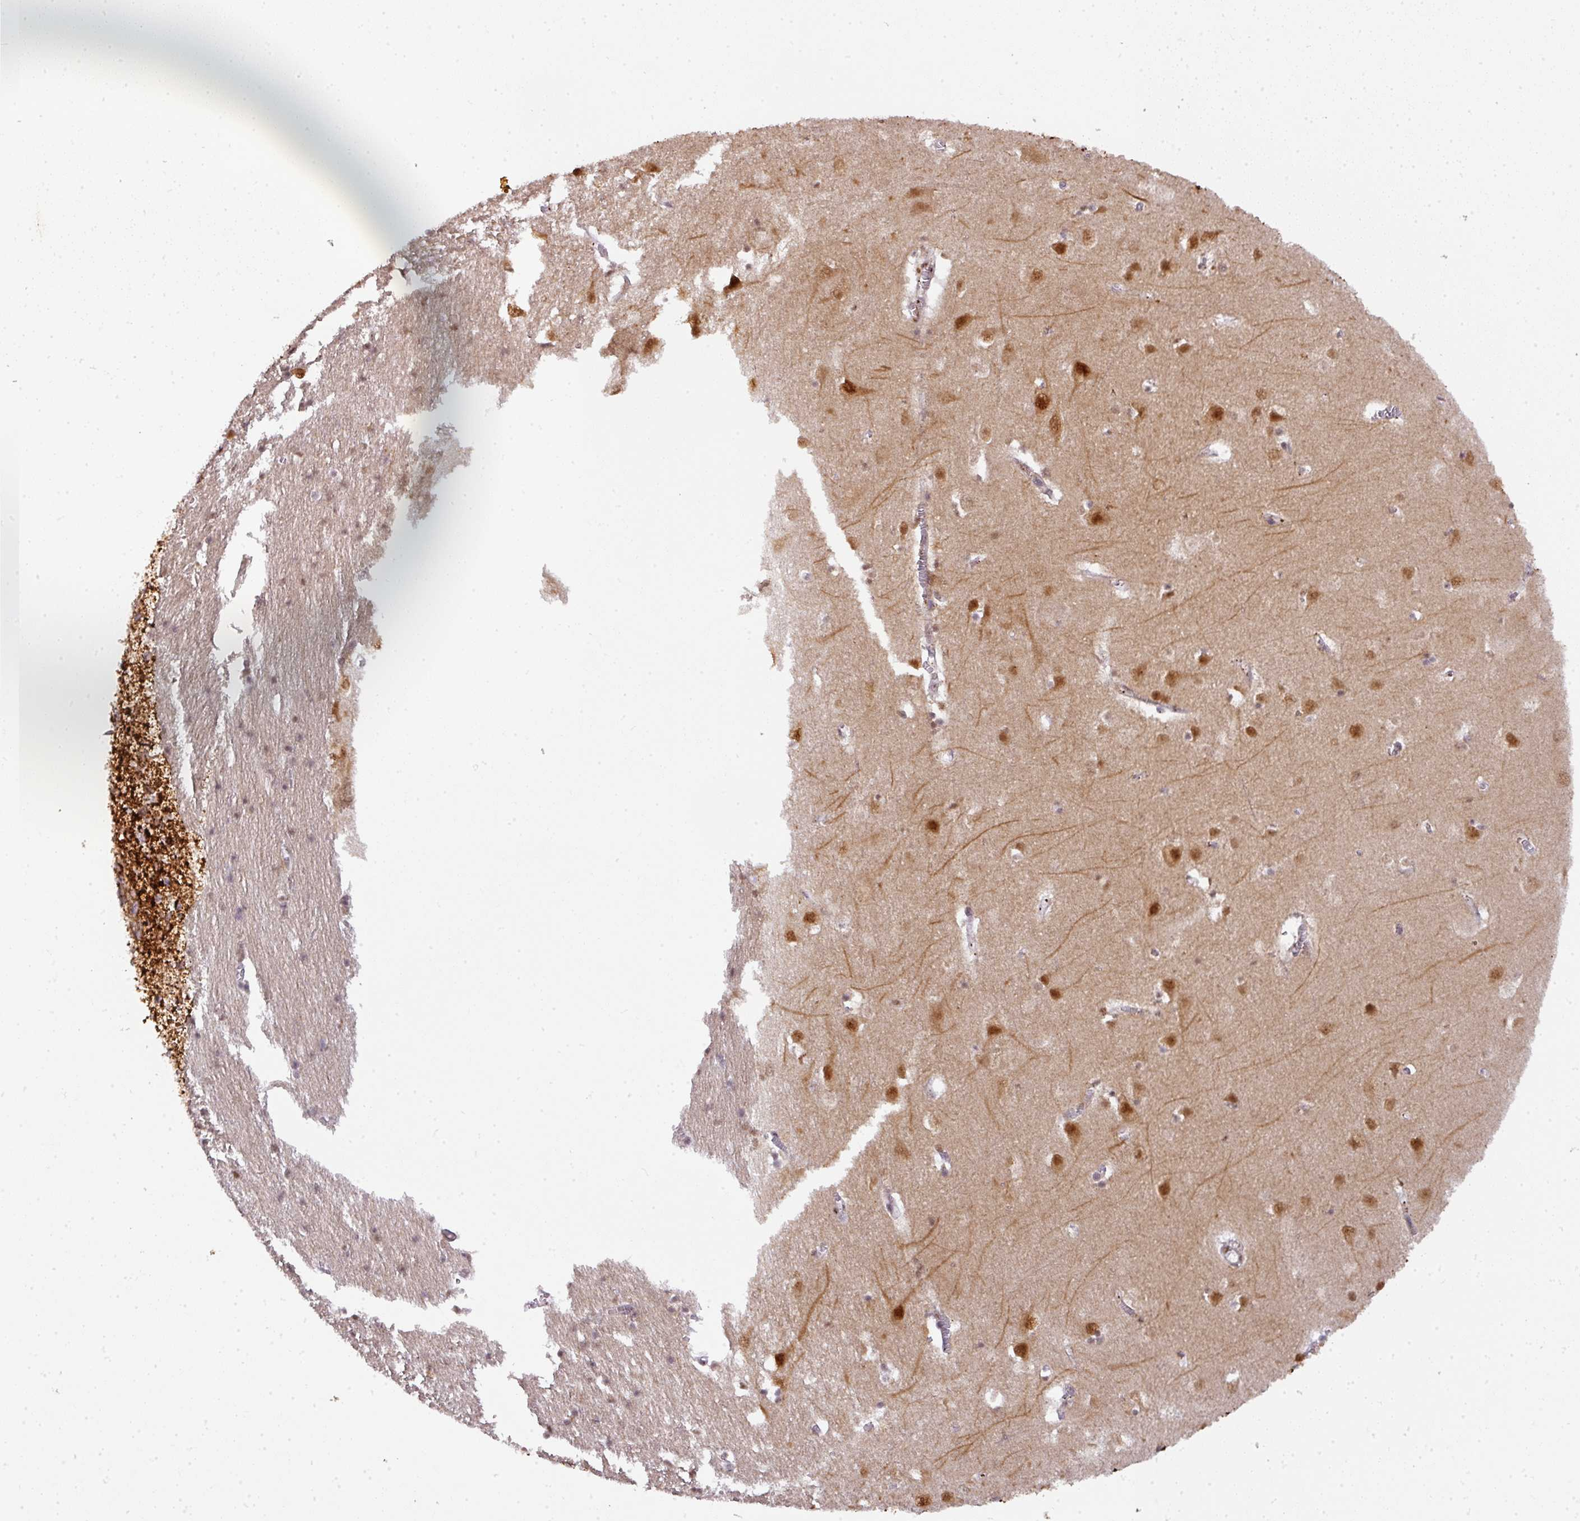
{"staining": {"intensity": "negative", "quantity": "none", "location": "none"}, "tissue": "cerebral cortex", "cell_type": "Endothelial cells", "image_type": "normal", "snomed": [{"axis": "morphology", "description": "Normal tissue, NOS"}, {"axis": "topography", "description": "Cerebral cortex"}], "caption": "This is an IHC image of unremarkable human cerebral cortex. There is no positivity in endothelial cells.", "gene": "RANBP9", "patient": {"sex": "male", "age": 70}}